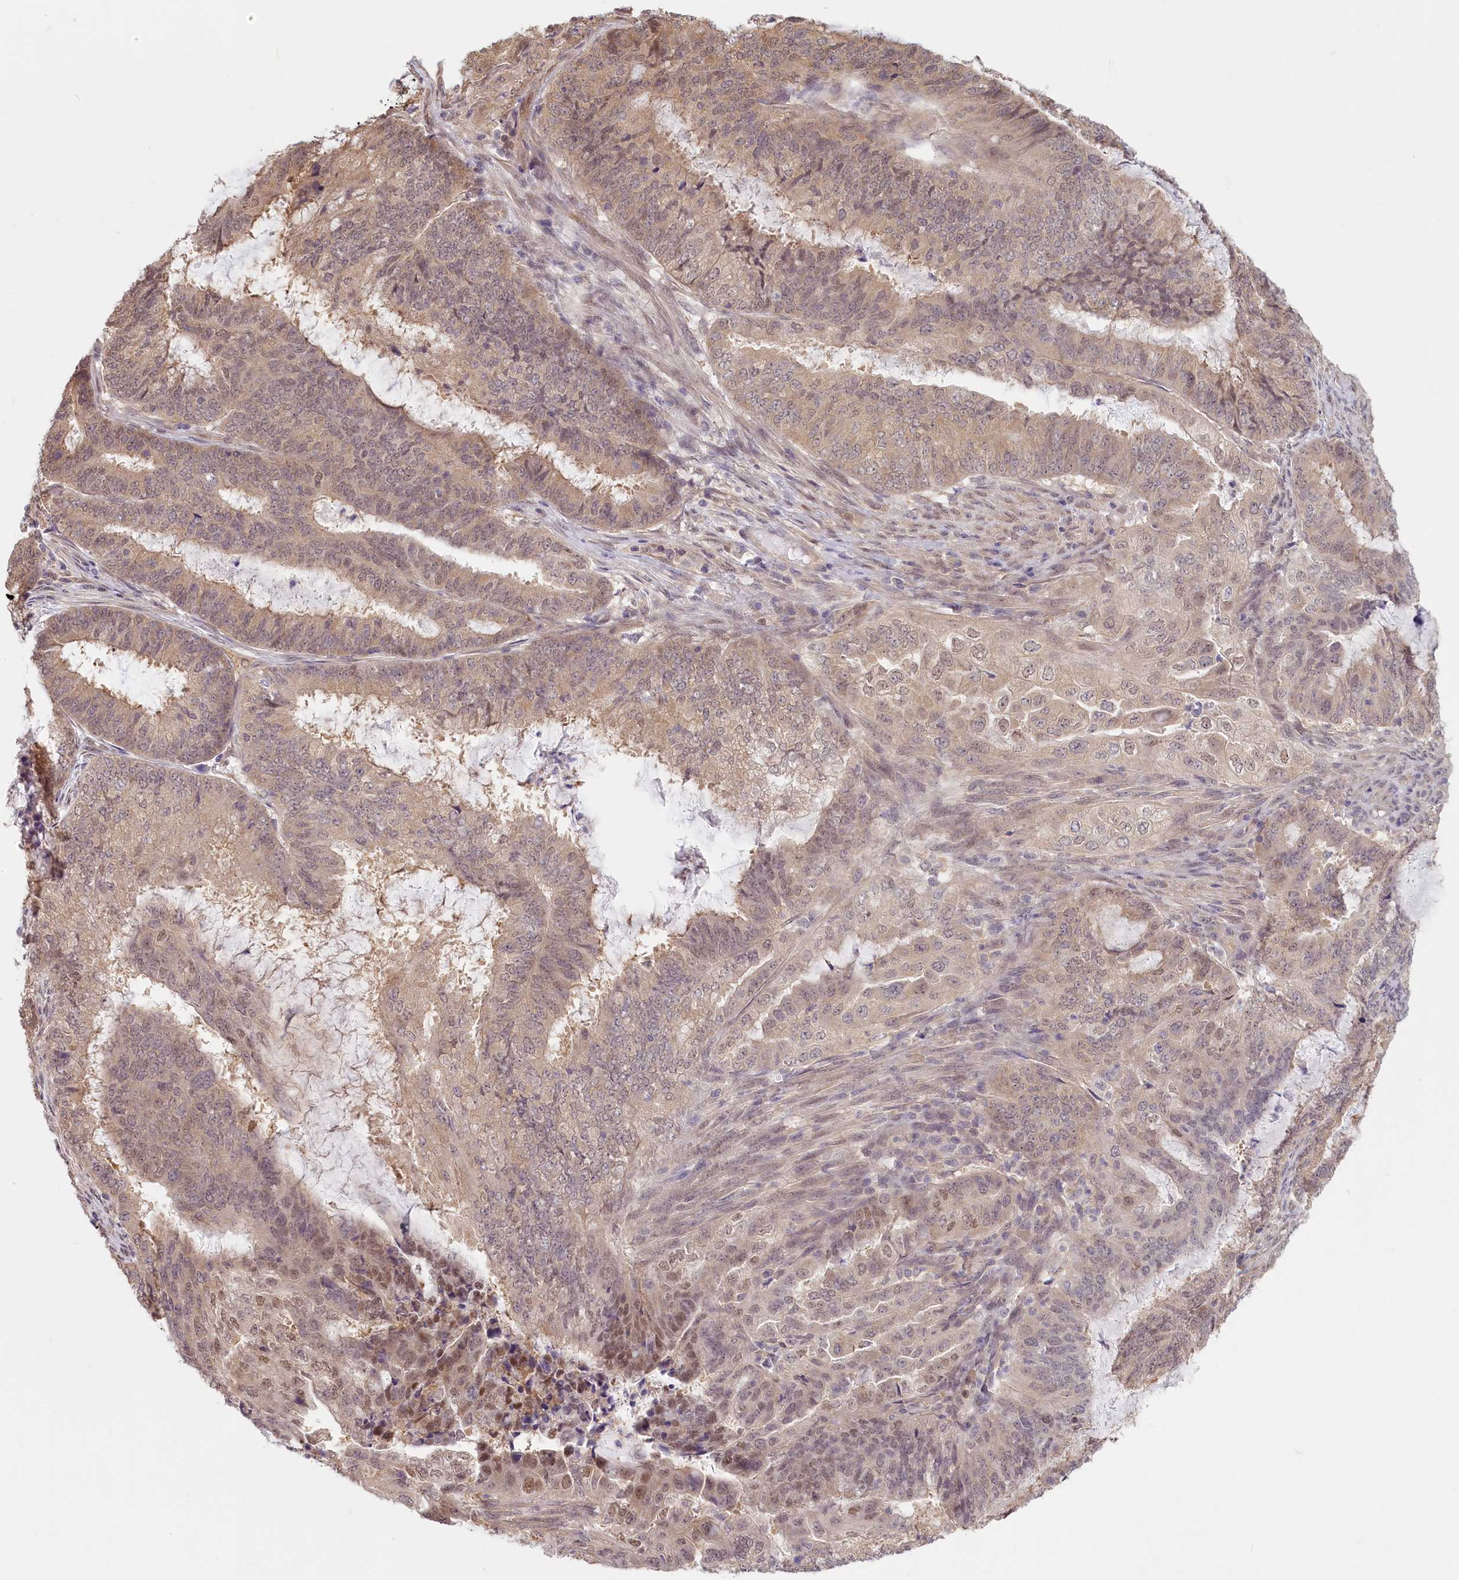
{"staining": {"intensity": "weak", "quantity": ">75%", "location": "nuclear"}, "tissue": "endometrial cancer", "cell_type": "Tumor cells", "image_type": "cancer", "snomed": [{"axis": "morphology", "description": "Adenocarcinoma, NOS"}, {"axis": "topography", "description": "Endometrium"}], "caption": "Immunohistochemistry (DAB (3,3'-diaminobenzidine)) staining of human endometrial adenocarcinoma reveals weak nuclear protein expression in approximately >75% of tumor cells.", "gene": "C19orf44", "patient": {"sex": "female", "age": 51}}